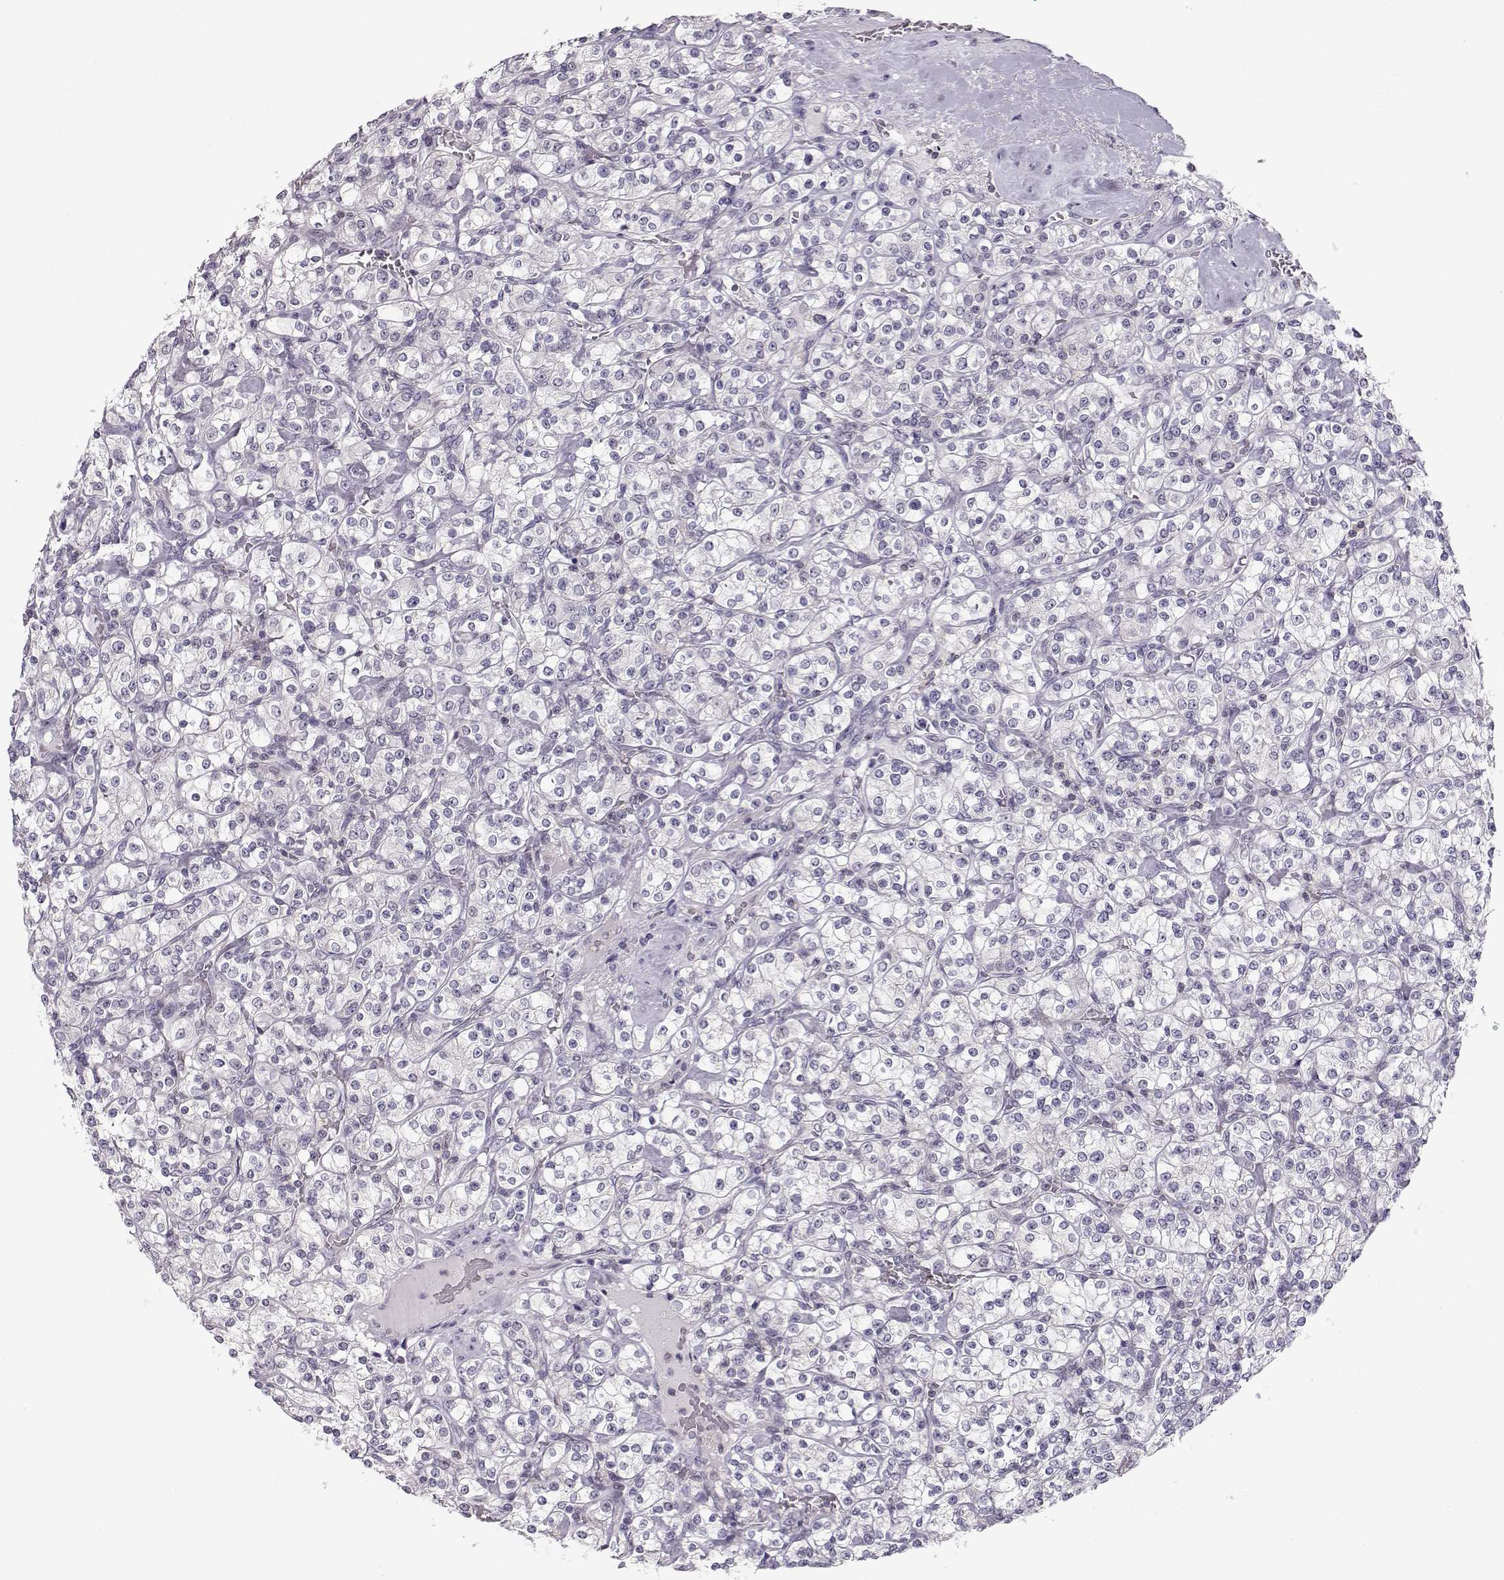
{"staining": {"intensity": "negative", "quantity": "none", "location": "none"}, "tissue": "renal cancer", "cell_type": "Tumor cells", "image_type": "cancer", "snomed": [{"axis": "morphology", "description": "Adenocarcinoma, NOS"}, {"axis": "topography", "description": "Kidney"}], "caption": "This image is of renal adenocarcinoma stained with IHC to label a protein in brown with the nuclei are counter-stained blue. There is no expression in tumor cells.", "gene": "TEPP", "patient": {"sex": "male", "age": 77}}